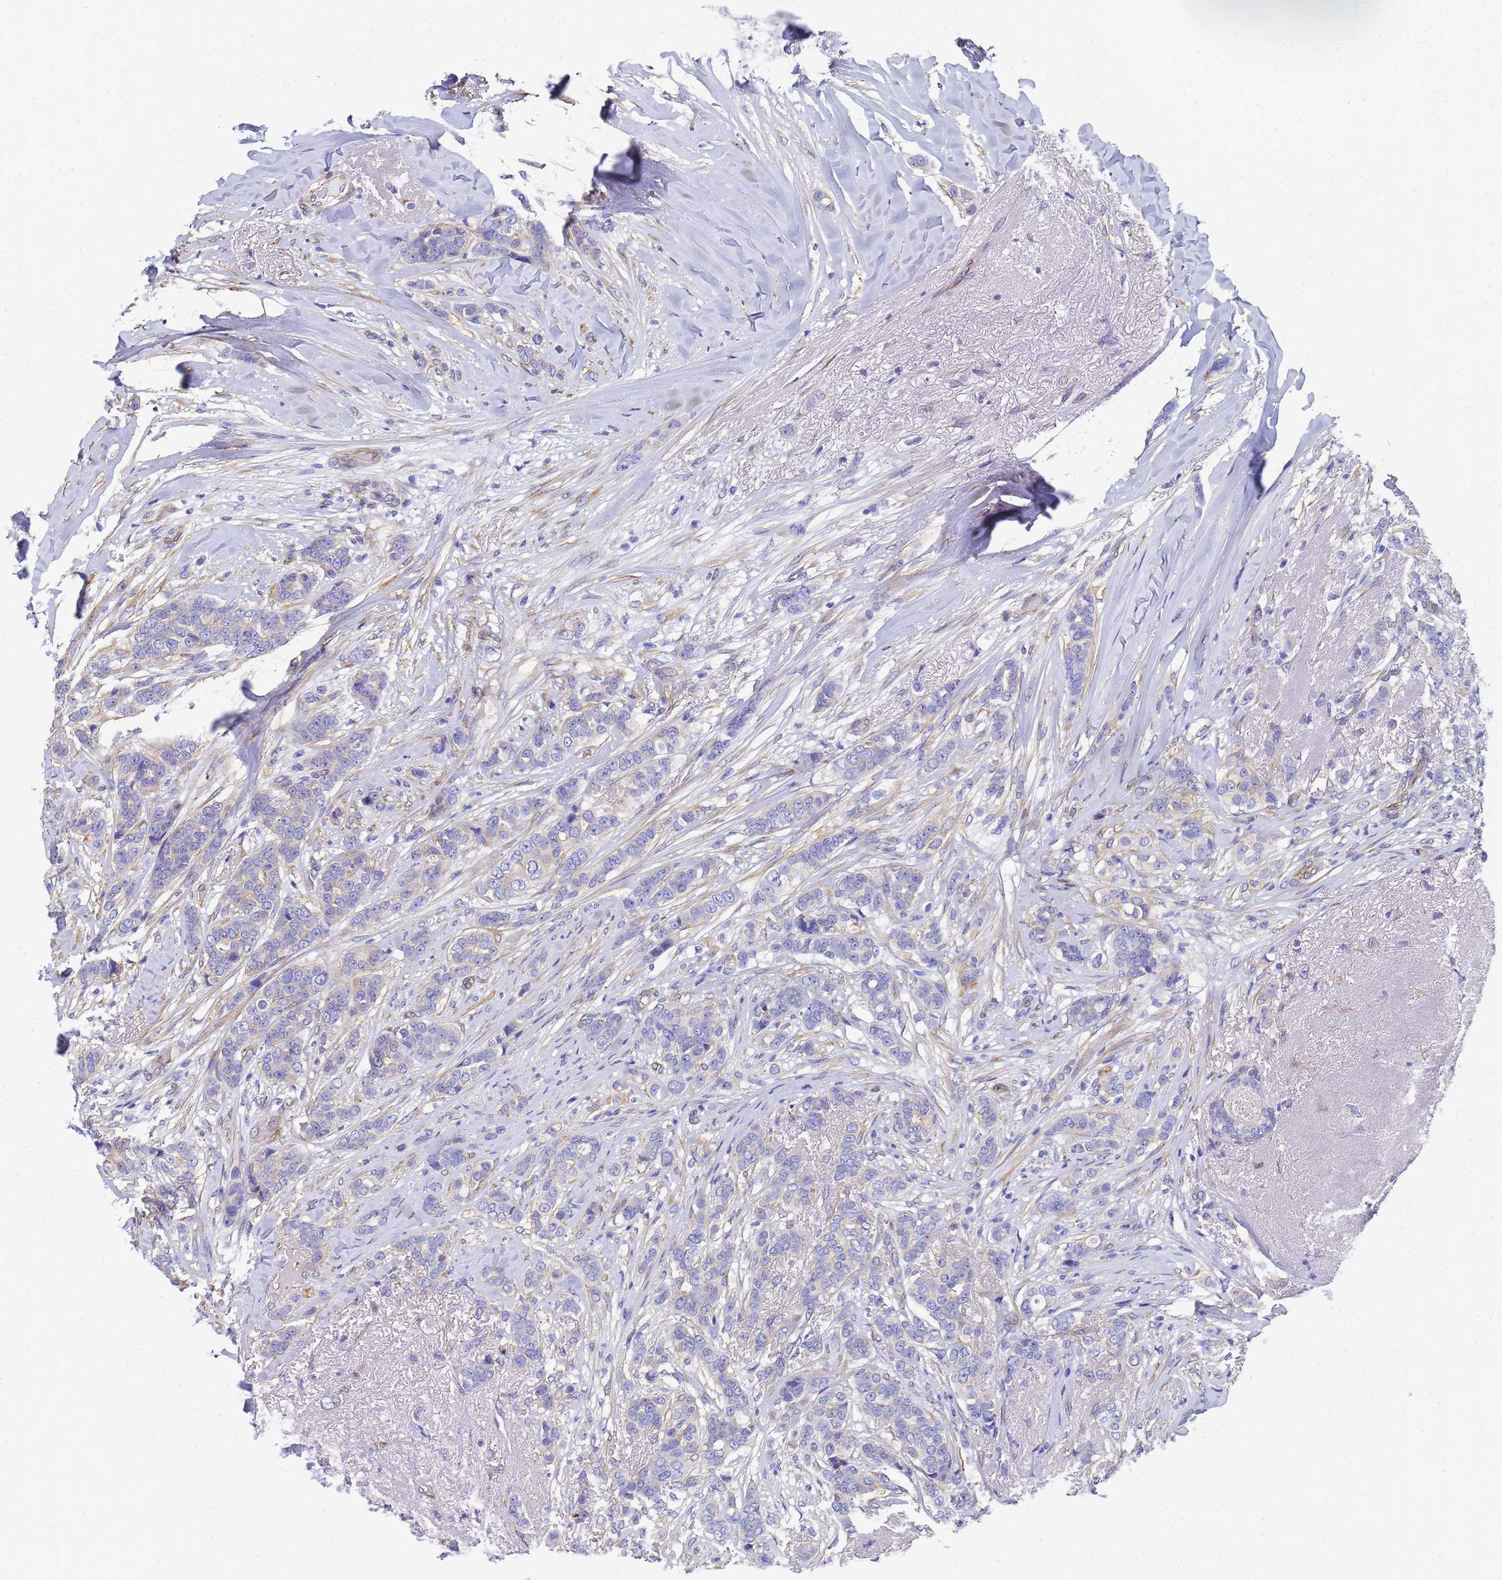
{"staining": {"intensity": "negative", "quantity": "none", "location": "none"}, "tissue": "breast cancer", "cell_type": "Tumor cells", "image_type": "cancer", "snomed": [{"axis": "morphology", "description": "Lobular carcinoma"}, {"axis": "topography", "description": "Breast"}], "caption": "Image shows no significant protein positivity in tumor cells of lobular carcinoma (breast).", "gene": "TUBB1", "patient": {"sex": "female", "age": 51}}